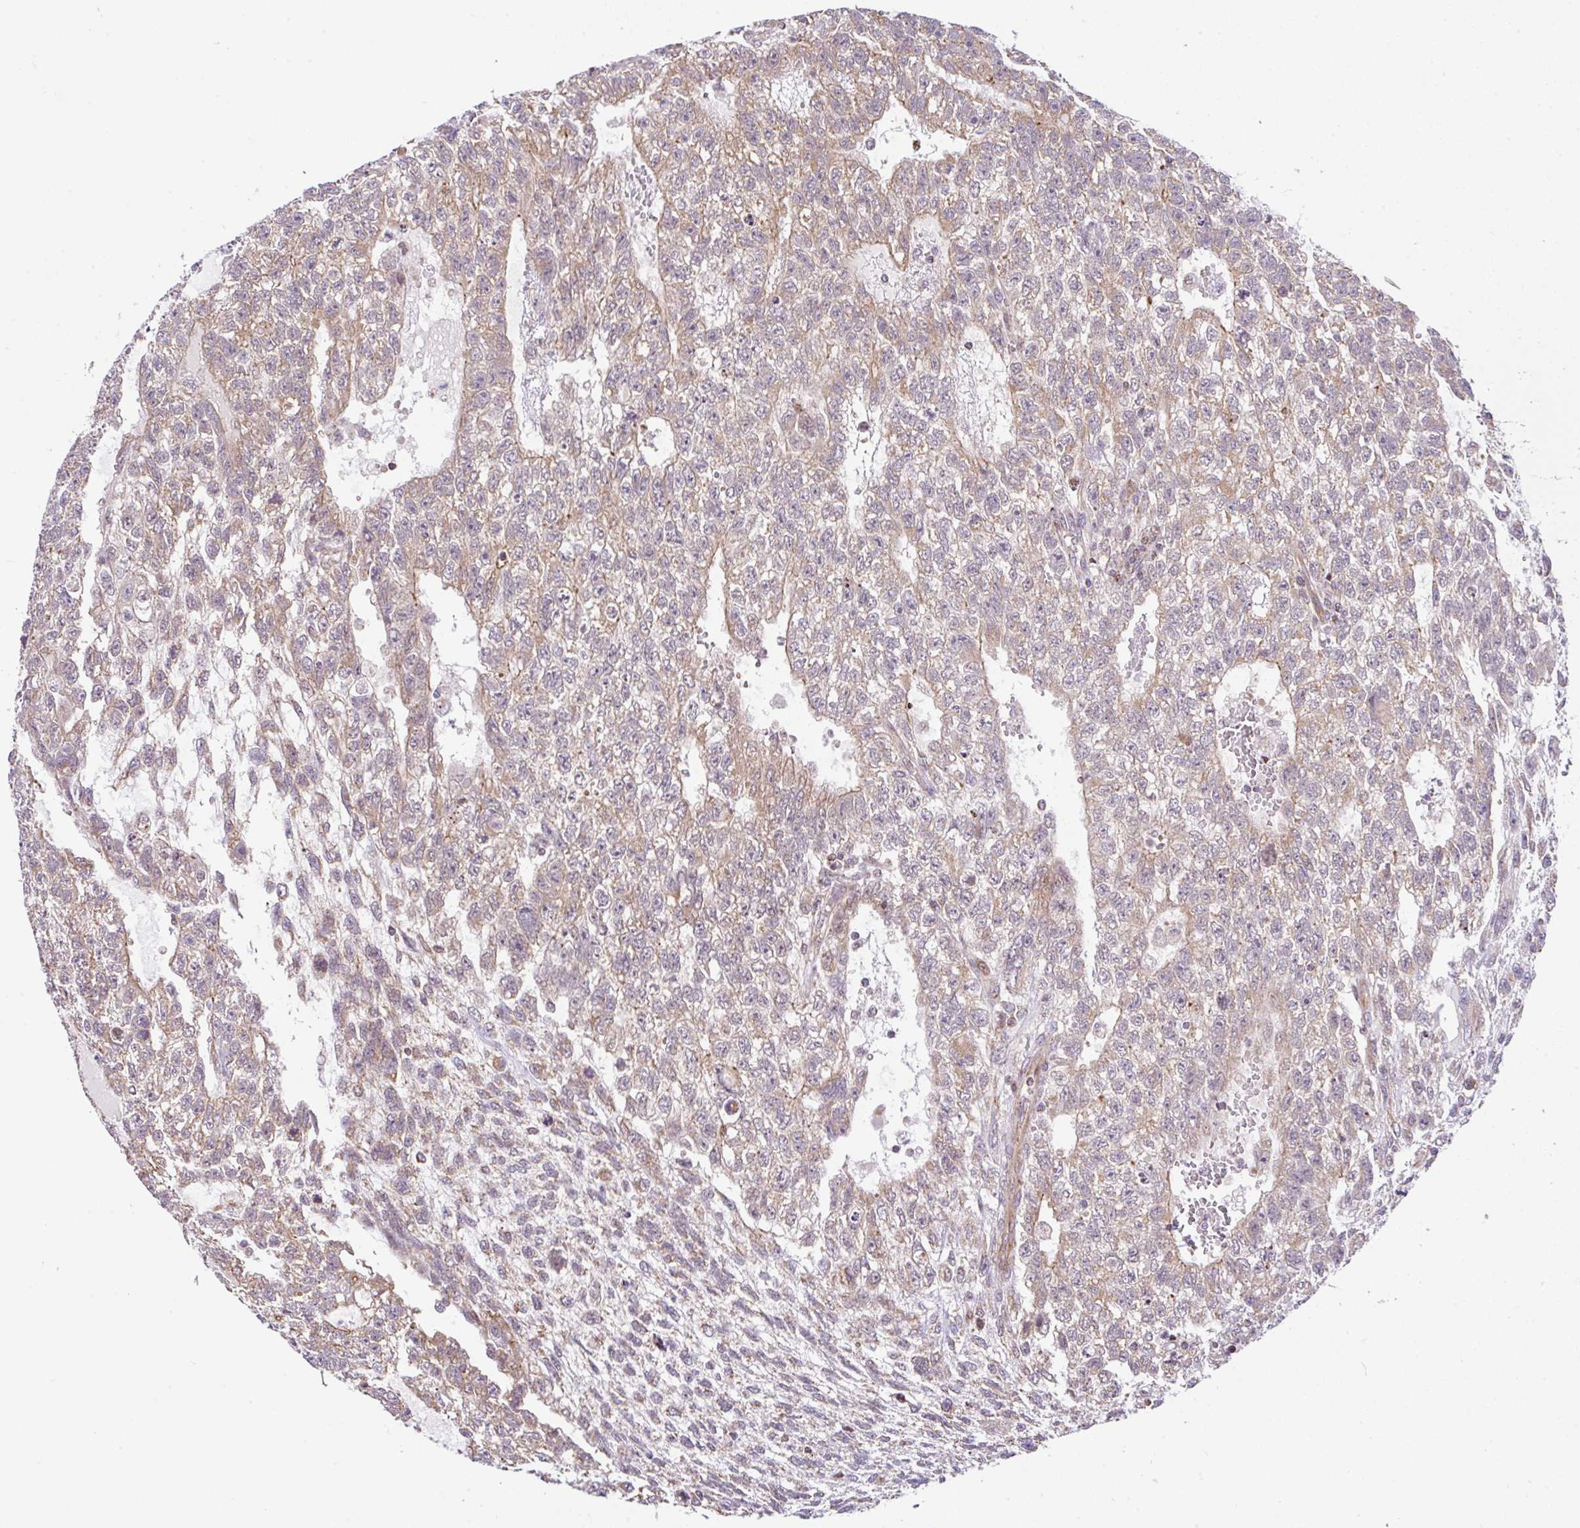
{"staining": {"intensity": "moderate", "quantity": ">75%", "location": "cytoplasmic/membranous"}, "tissue": "testis cancer", "cell_type": "Tumor cells", "image_type": "cancer", "snomed": [{"axis": "morphology", "description": "Carcinoma, Embryonal, NOS"}, {"axis": "topography", "description": "Testis"}], "caption": "This is a photomicrograph of immunohistochemistry staining of testis cancer (embryonal carcinoma), which shows moderate positivity in the cytoplasmic/membranous of tumor cells.", "gene": "FIGNL1", "patient": {"sex": "male", "age": 26}}